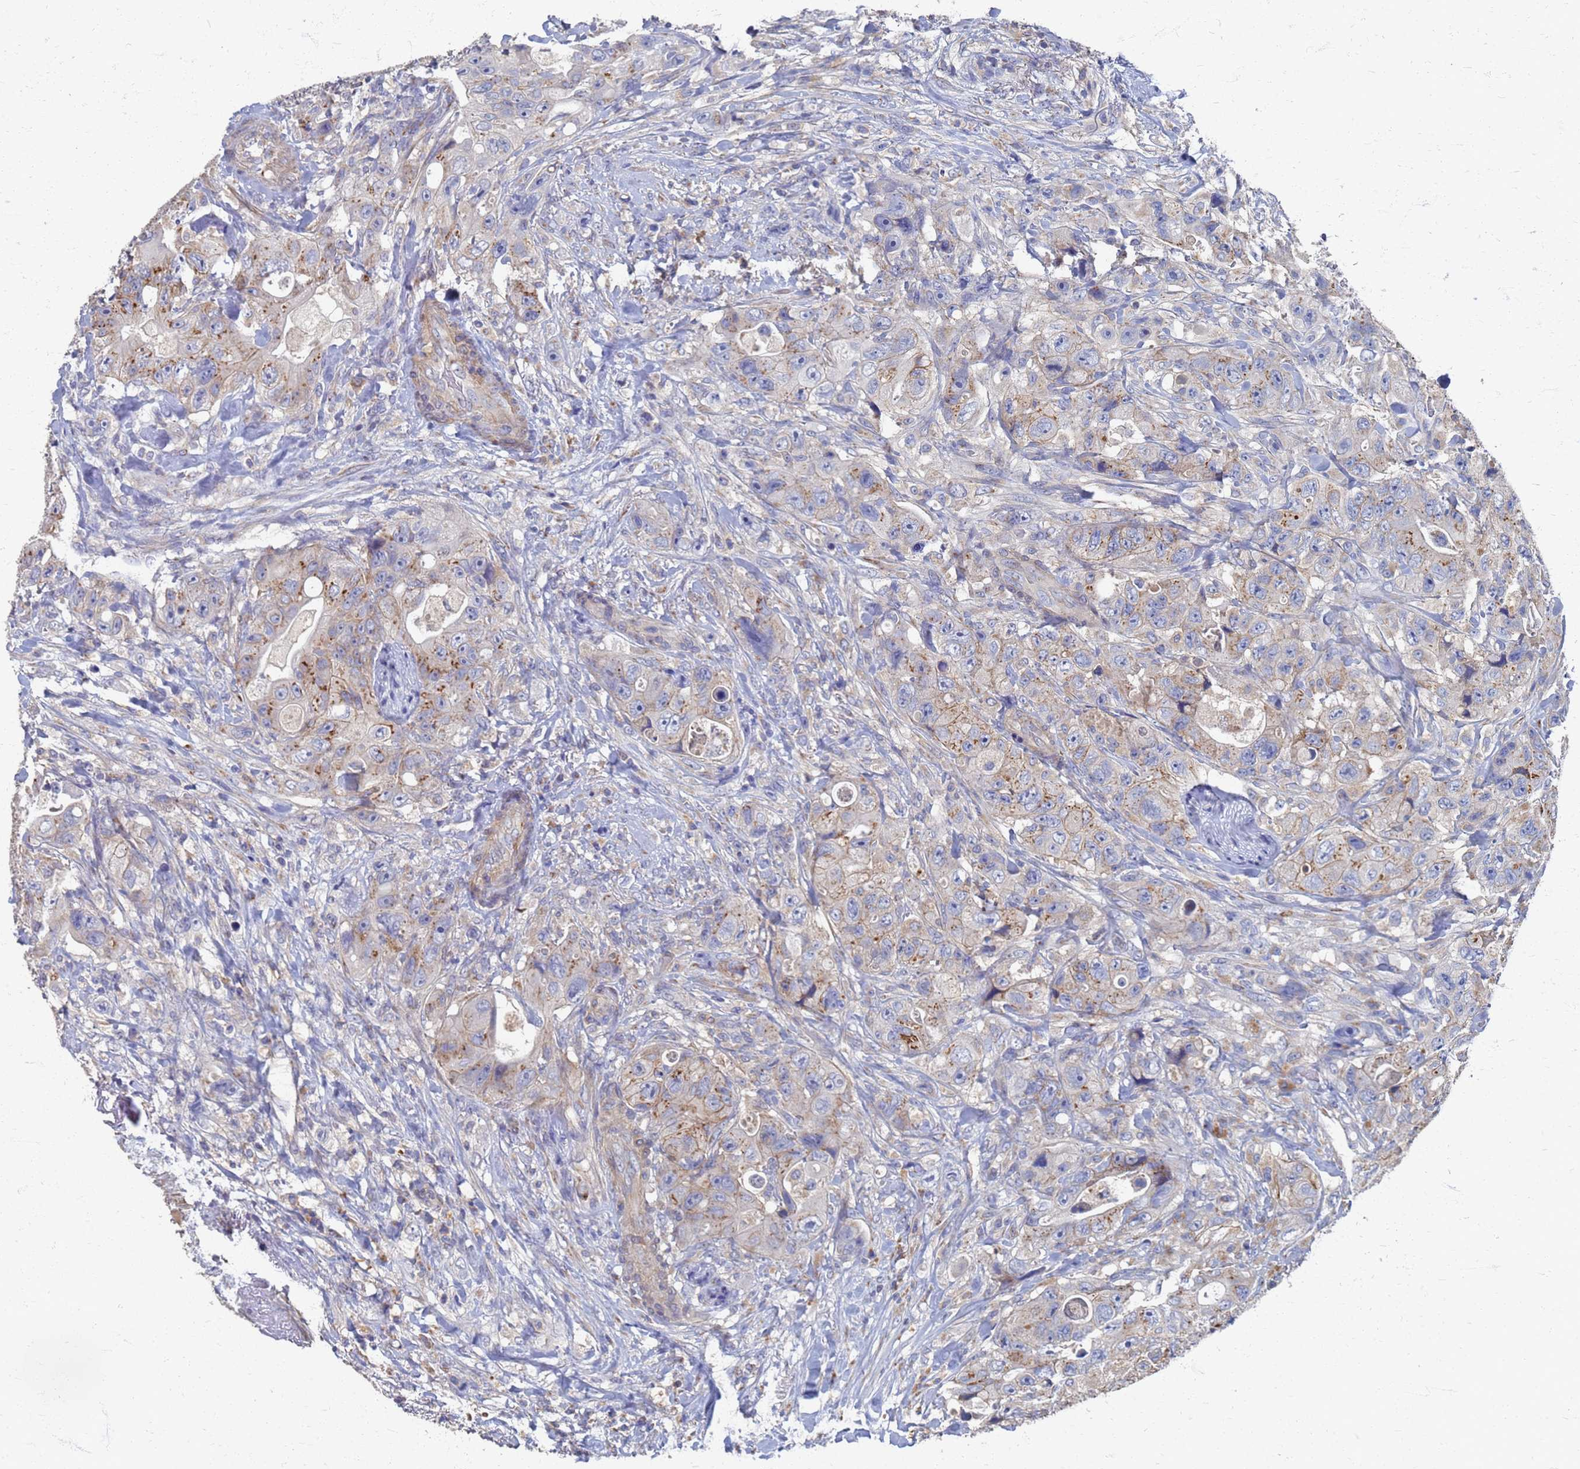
{"staining": {"intensity": "moderate", "quantity": "25%-75%", "location": "cytoplasmic/membranous"}, "tissue": "colorectal cancer", "cell_type": "Tumor cells", "image_type": "cancer", "snomed": [{"axis": "morphology", "description": "Adenocarcinoma, NOS"}, {"axis": "topography", "description": "Colon"}], "caption": "The histopathology image displays staining of colorectal cancer (adenocarcinoma), revealing moderate cytoplasmic/membranous protein expression (brown color) within tumor cells.", "gene": "KRCC1", "patient": {"sex": "female", "age": 46}}